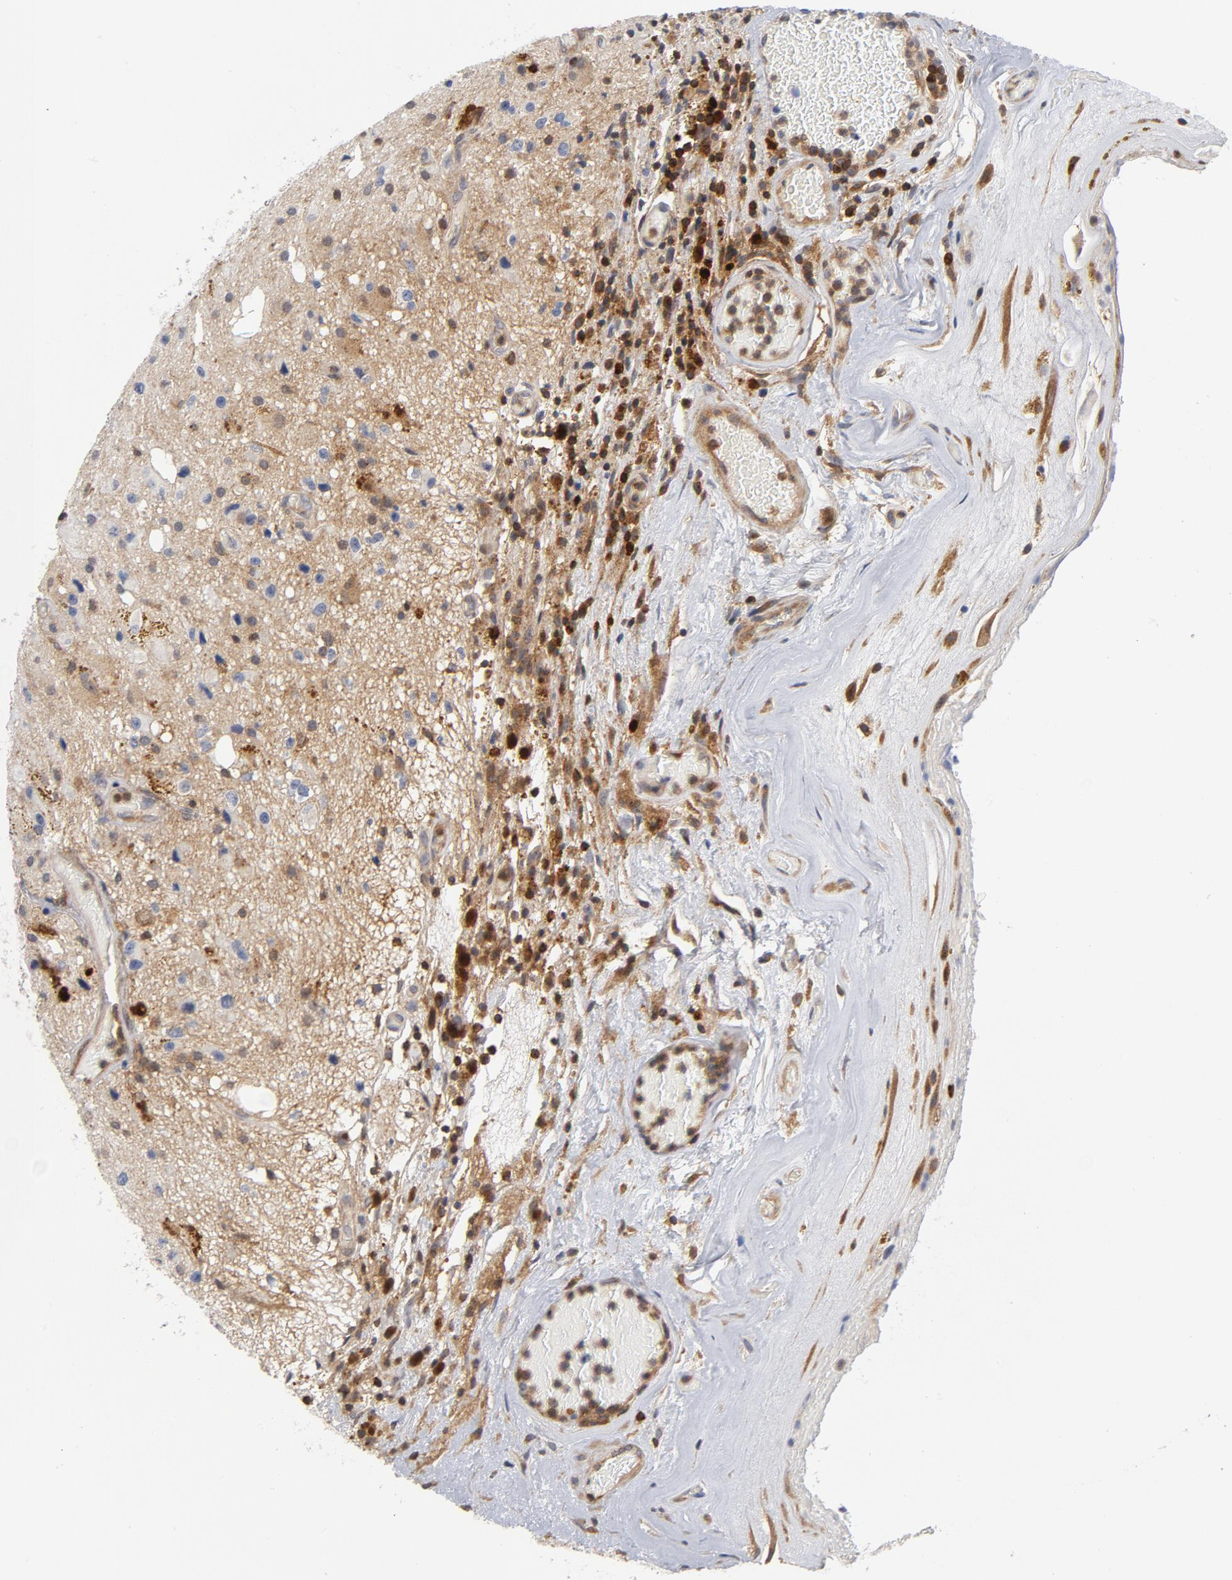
{"staining": {"intensity": "weak", "quantity": "25%-75%", "location": "cytoplasmic/membranous"}, "tissue": "glioma", "cell_type": "Tumor cells", "image_type": "cancer", "snomed": [{"axis": "morphology", "description": "Glioma, malignant, Low grade"}, {"axis": "topography", "description": "Brain"}], "caption": "Tumor cells show weak cytoplasmic/membranous positivity in about 25%-75% of cells in malignant glioma (low-grade).", "gene": "TRADD", "patient": {"sex": "male", "age": 58}}